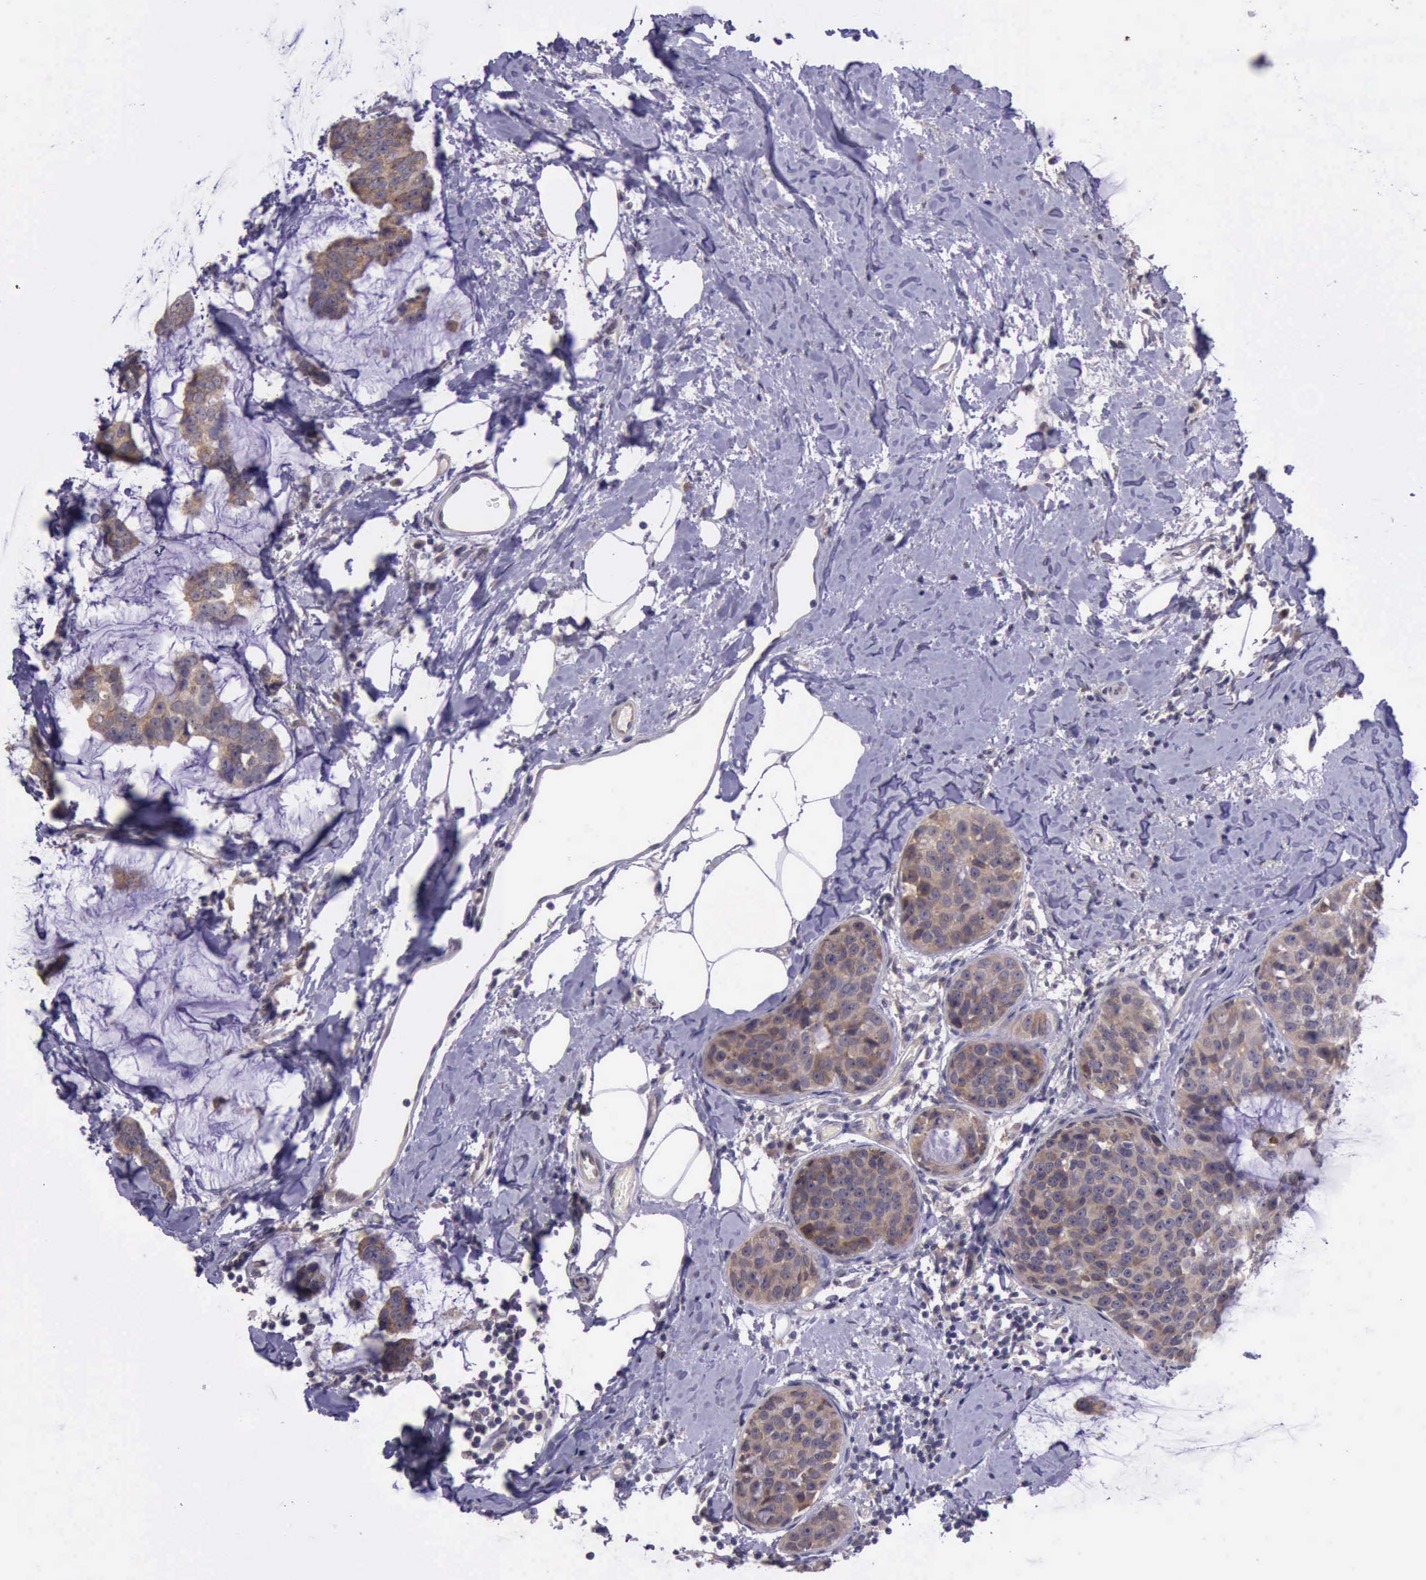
{"staining": {"intensity": "moderate", "quantity": ">75%", "location": "cytoplasmic/membranous"}, "tissue": "breast cancer", "cell_type": "Tumor cells", "image_type": "cancer", "snomed": [{"axis": "morphology", "description": "Normal tissue, NOS"}, {"axis": "morphology", "description": "Duct carcinoma"}, {"axis": "topography", "description": "Breast"}], "caption": "A medium amount of moderate cytoplasmic/membranous staining is present in approximately >75% of tumor cells in breast infiltrating ductal carcinoma tissue.", "gene": "PLEK2", "patient": {"sex": "female", "age": 50}}